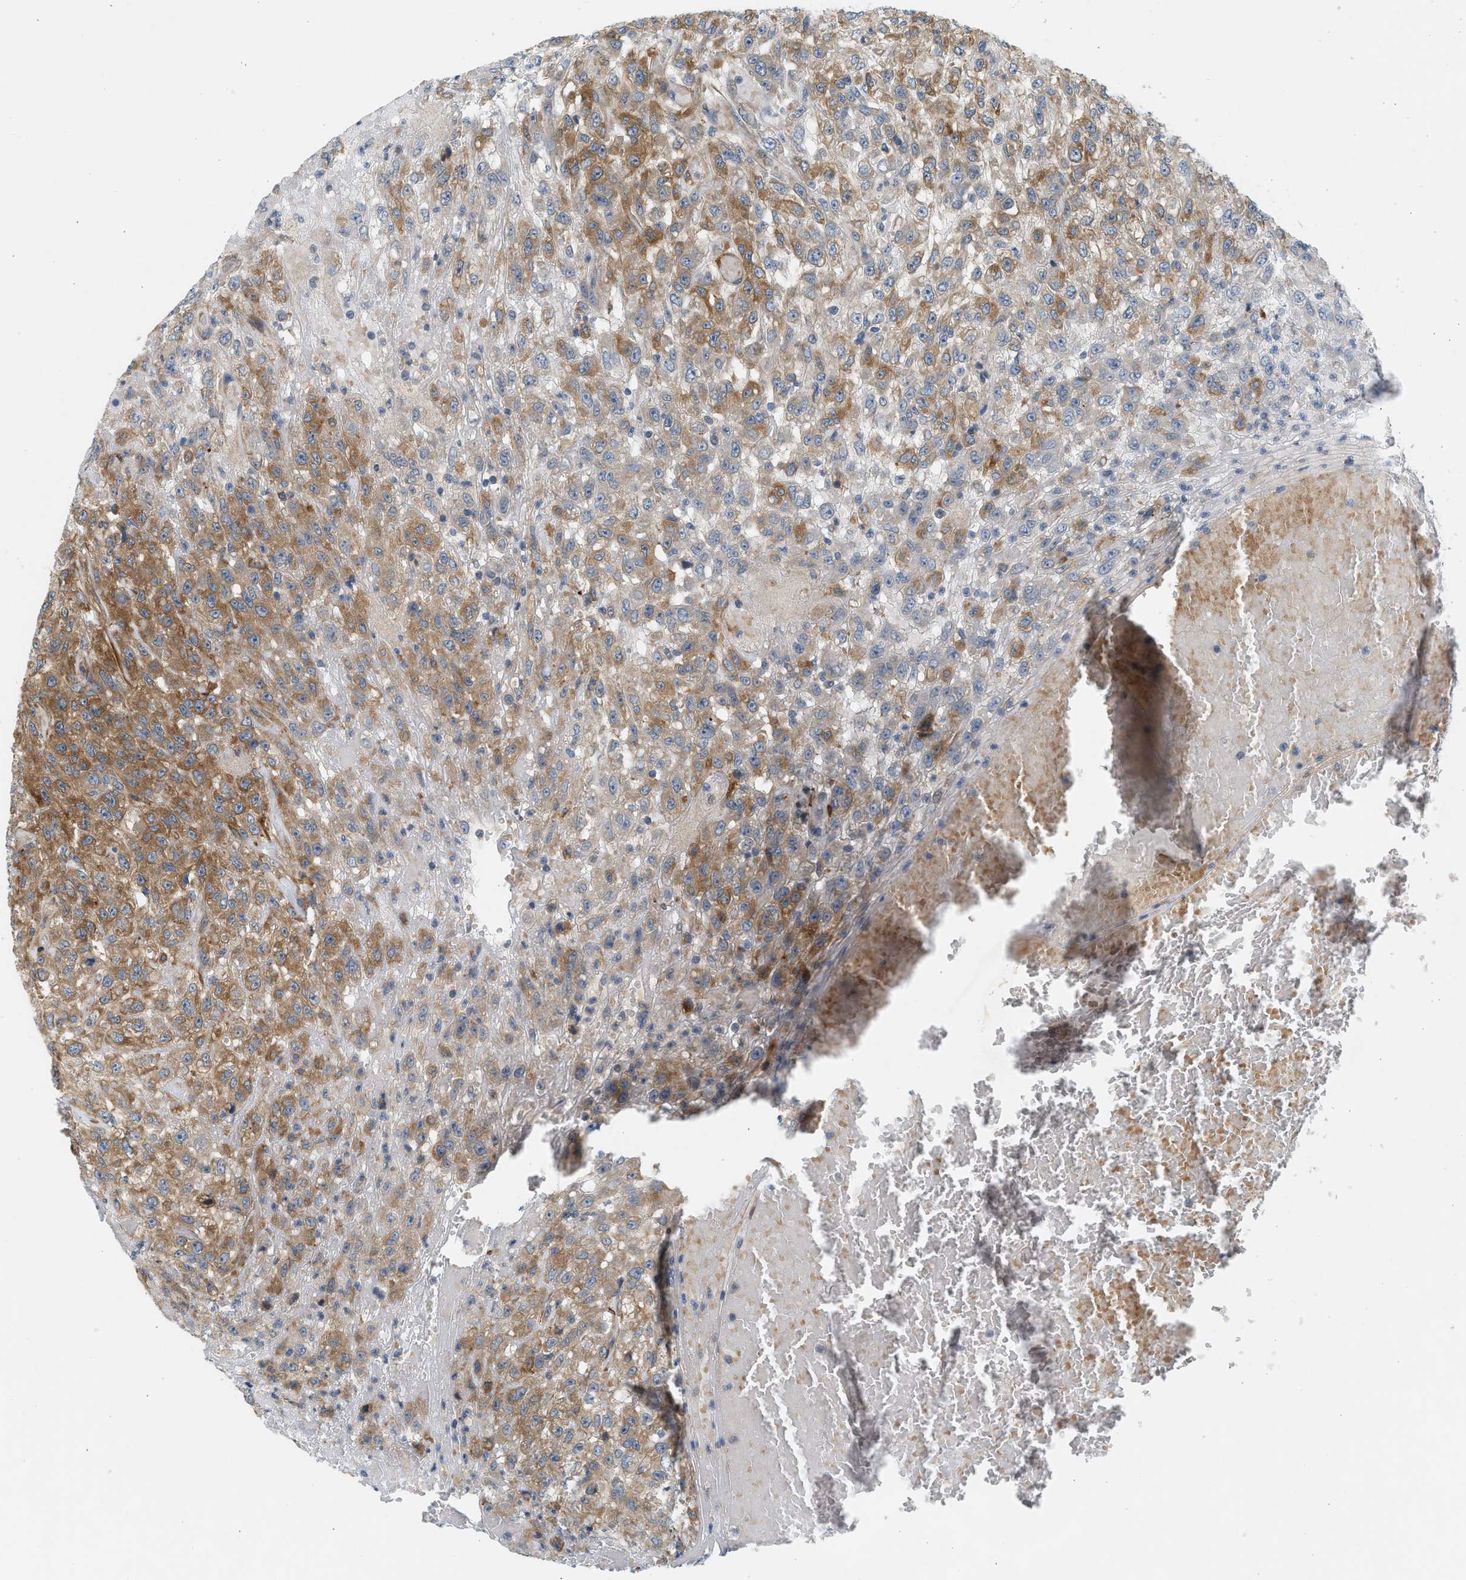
{"staining": {"intensity": "moderate", "quantity": ">75%", "location": "cytoplasmic/membranous"}, "tissue": "urothelial cancer", "cell_type": "Tumor cells", "image_type": "cancer", "snomed": [{"axis": "morphology", "description": "Urothelial carcinoma, High grade"}, {"axis": "topography", "description": "Urinary bladder"}], "caption": "Immunohistochemical staining of urothelial cancer exhibits medium levels of moderate cytoplasmic/membranous protein expression in about >75% of tumor cells.", "gene": "KDELR2", "patient": {"sex": "male", "age": 46}}